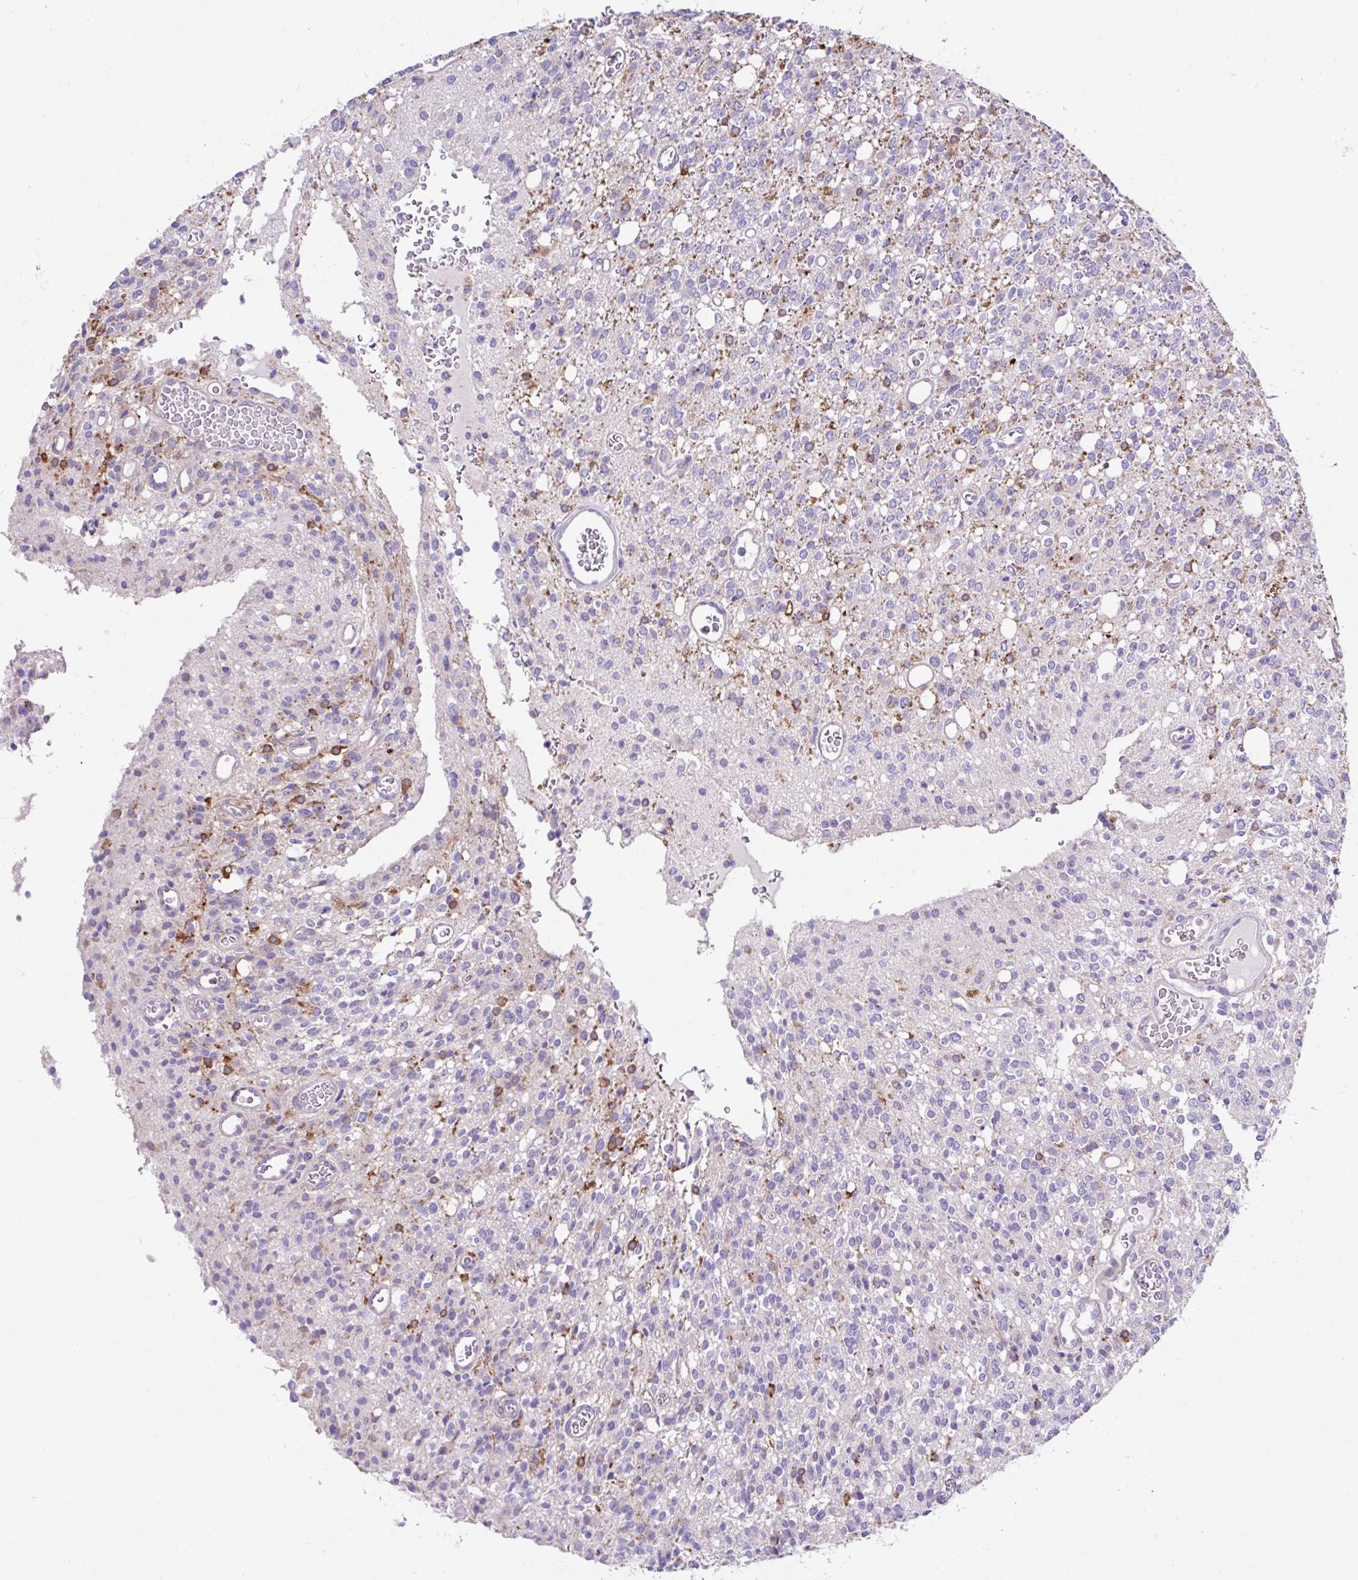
{"staining": {"intensity": "negative", "quantity": "none", "location": "none"}, "tissue": "glioma", "cell_type": "Tumor cells", "image_type": "cancer", "snomed": [{"axis": "morphology", "description": "Glioma, malignant, High grade"}, {"axis": "topography", "description": "Brain"}], "caption": "Tumor cells show no significant protein expression in glioma.", "gene": "ZNF33A", "patient": {"sex": "male", "age": 34}}